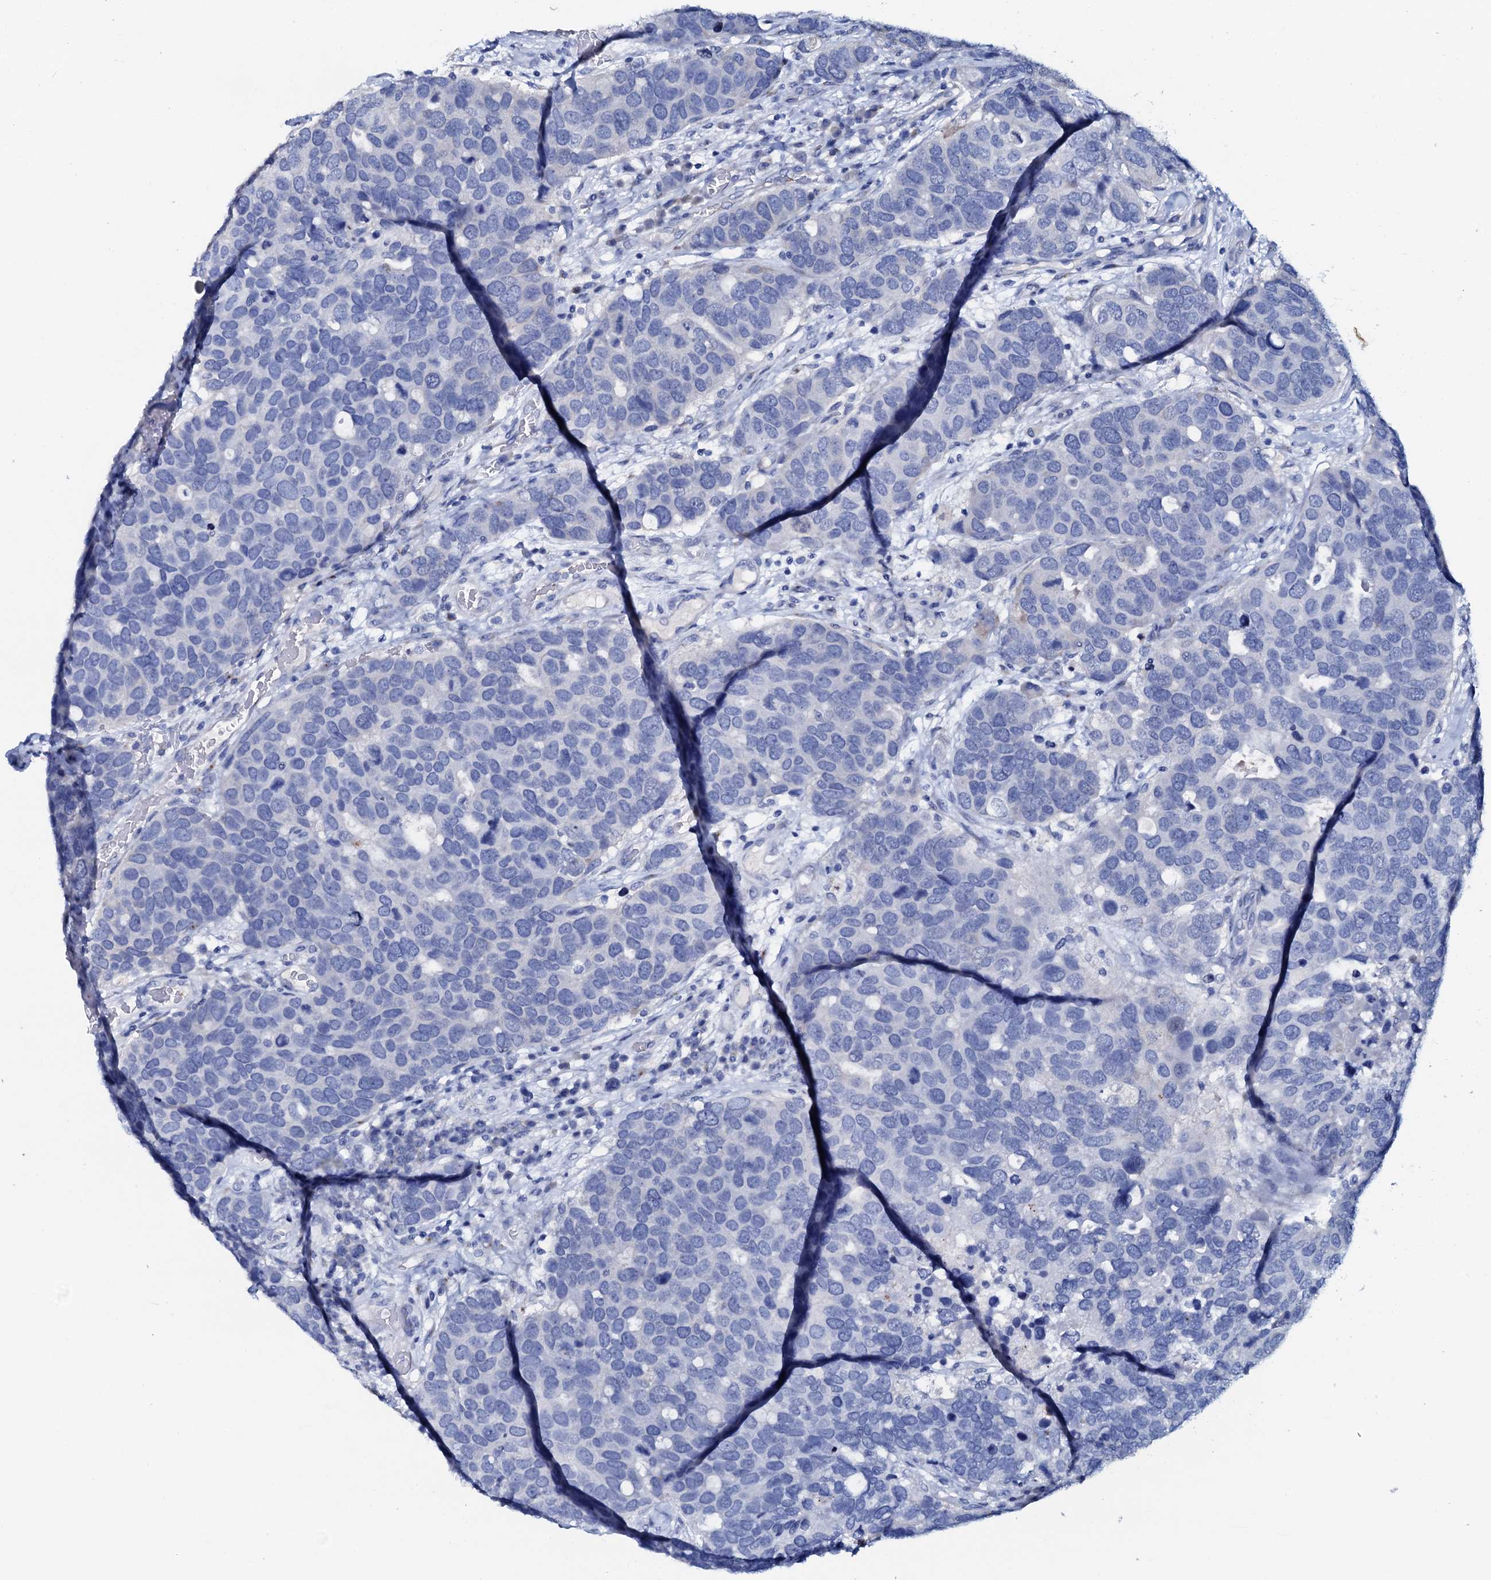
{"staining": {"intensity": "negative", "quantity": "none", "location": "none"}, "tissue": "breast cancer", "cell_type": "Tumor cells", "image_type": "cancer", "snomed": [{"axis": "morphology", "description": "Duct carcinoma"}, {"axis": "topography", "description": "Breast"}], "caption": "The immunohistochemistry image has no significant positivity in tumor cells of infiltrating ductal carcinoma (breast) tissue.", "gene": "AMER2", "patient": {"sex": "female", "age": 83}}